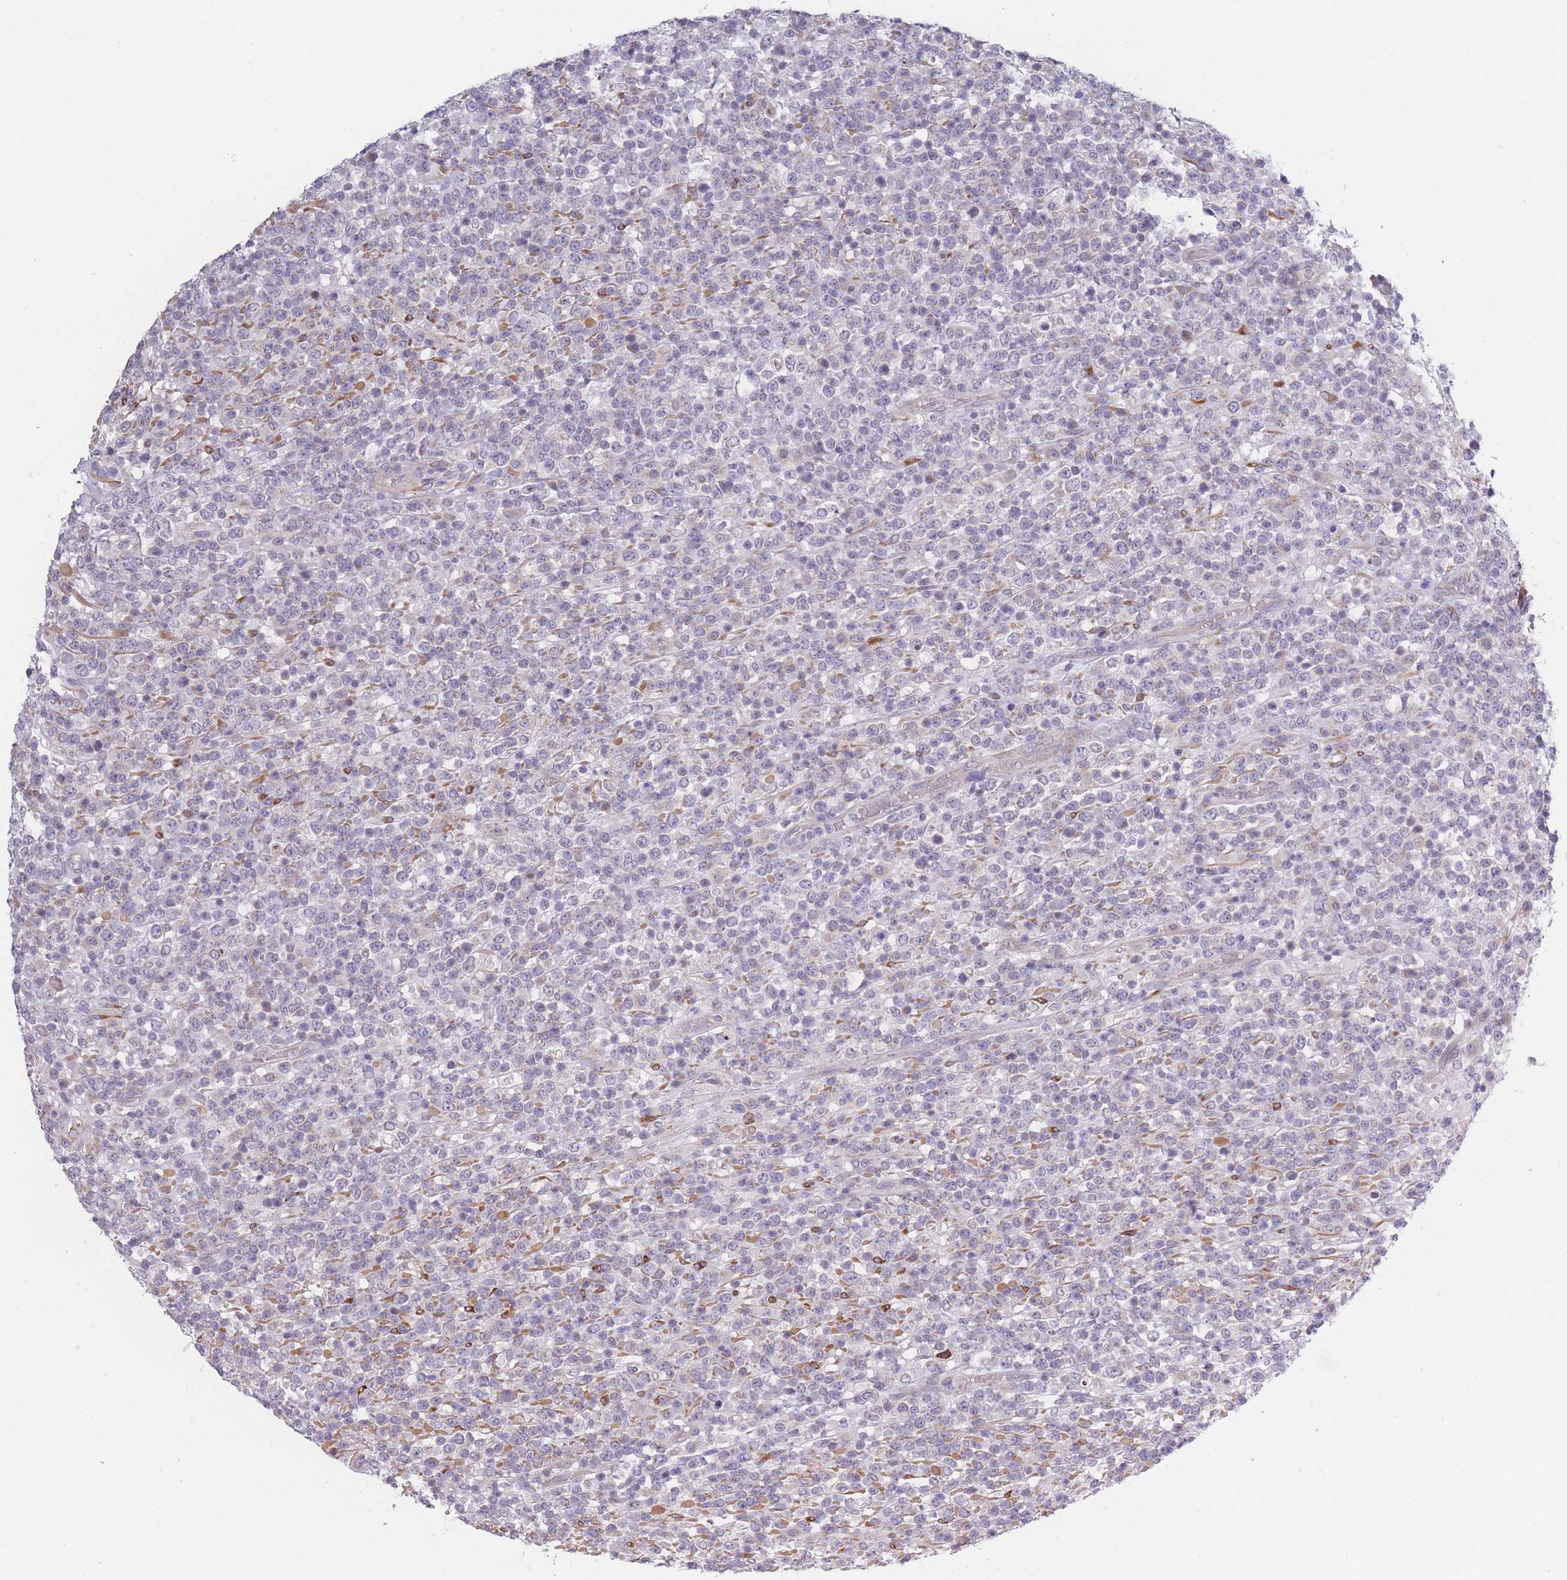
{"staining": {"intensity": "negative", "quantity": "none", "location": "none"}, "tissue": "lymphoma", "cell_type": "Tumor cells", "image_type": "cancer", "snomed": [{"axis": "morphology", "description": "Malignant lymphoma, non-Hodgkin's type, High grade"}, {"axis": "topography", "description": "Colon"}], "caption": "Immunohistochemistry image of lymphoma stained for a protein (brown), which demonstrates no staining in tumor cells.", "gene": "CCNQ", "patient": {"sex": "female", "age": 53}}